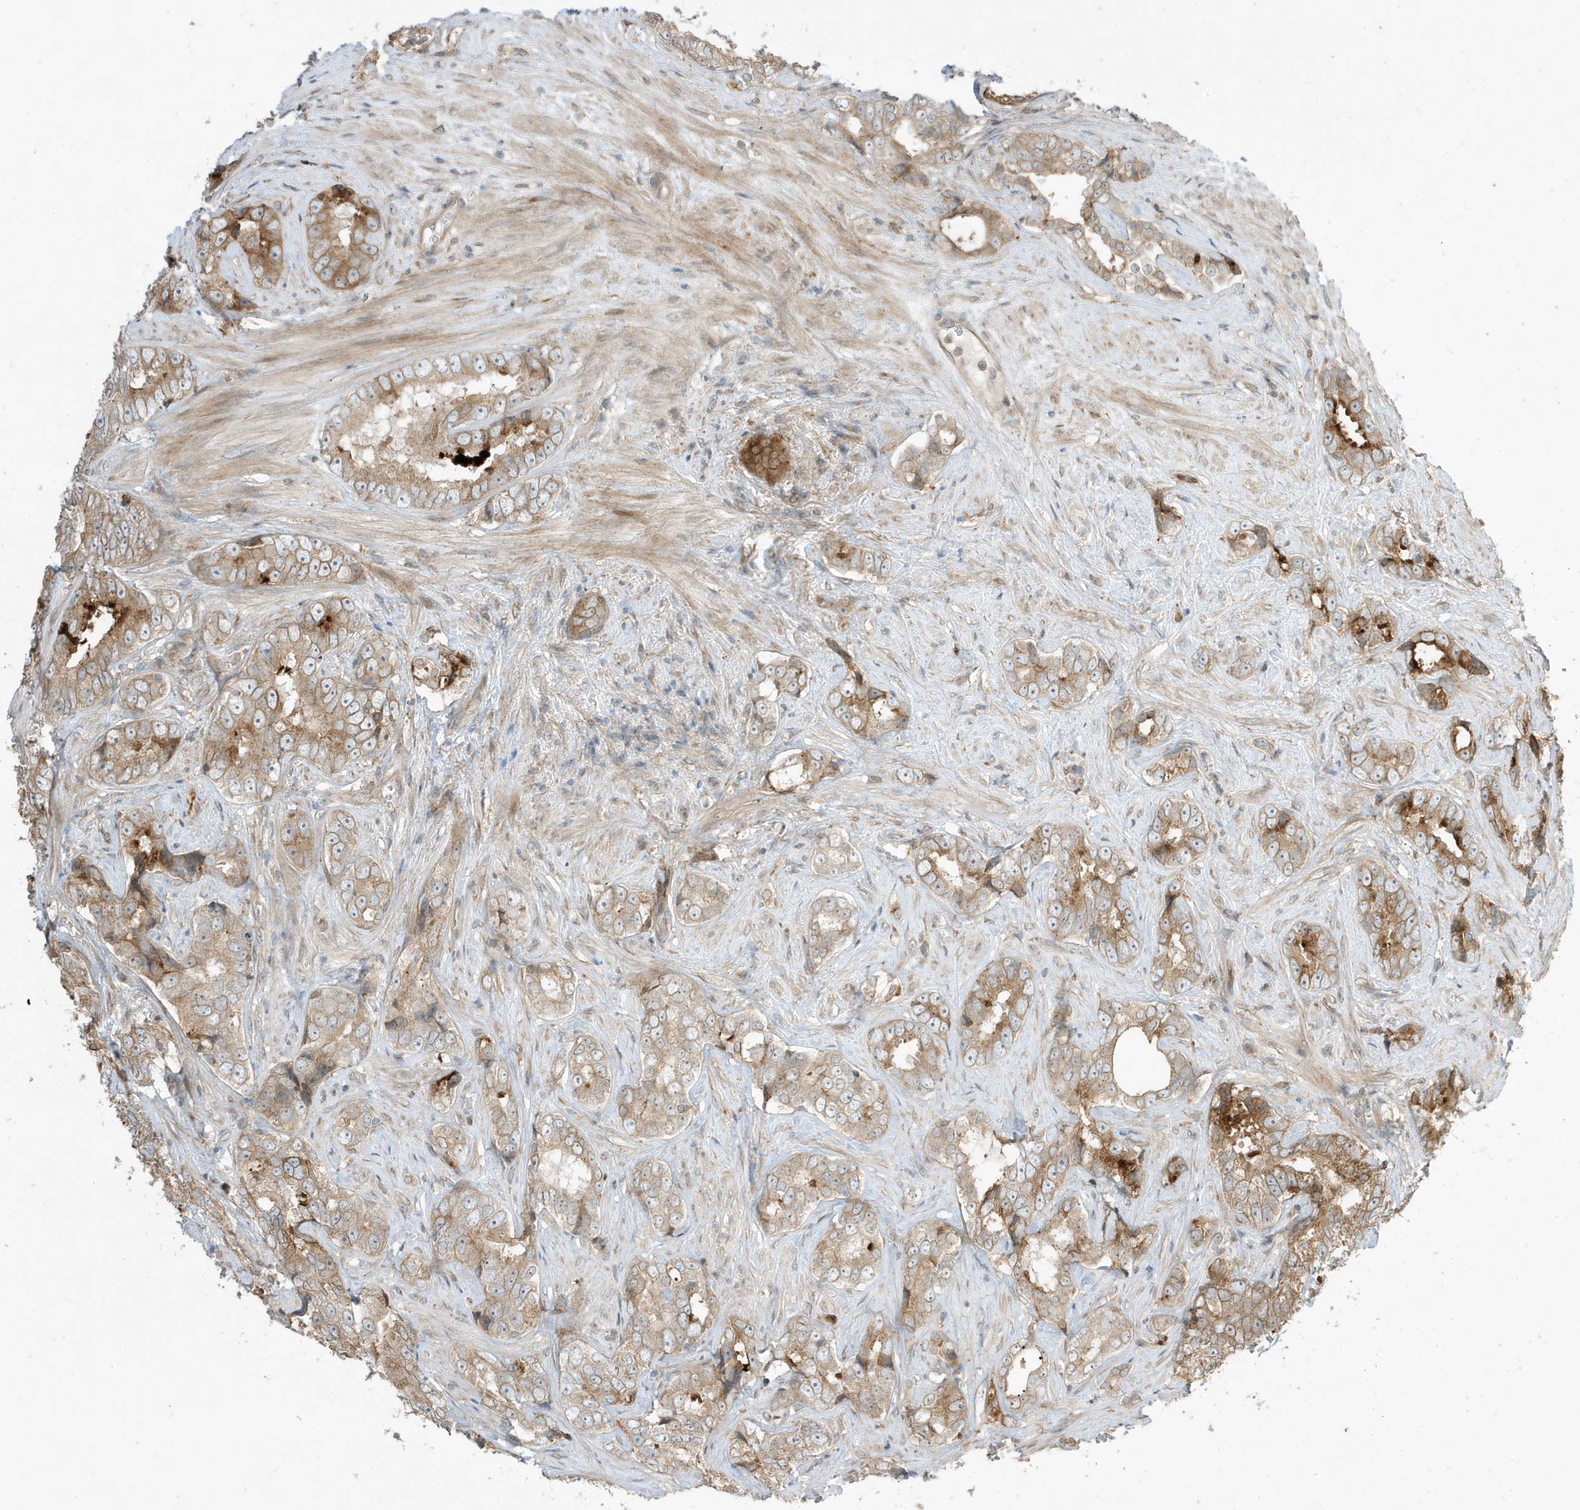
{"staining": {"intensity": "moderate", "quantity": ">75%", "location": "cytoplasmic/membranous"}, "tissue": "prostate cancer", "cell_type": "Tumor cells", "image_type": "cancer", "snomed": [{"axis": "morphology", "description": "Adenocarcinoma, High grade"}, {"axis": "topography", "description": "Prostate"}], "caption": "High-grade adenocarcinoma (prostate) stained with a protein marker shows moderate staining in tumor cells.", "gene": "SCARF2", "patient": {"sex": "male", "age": 66}}